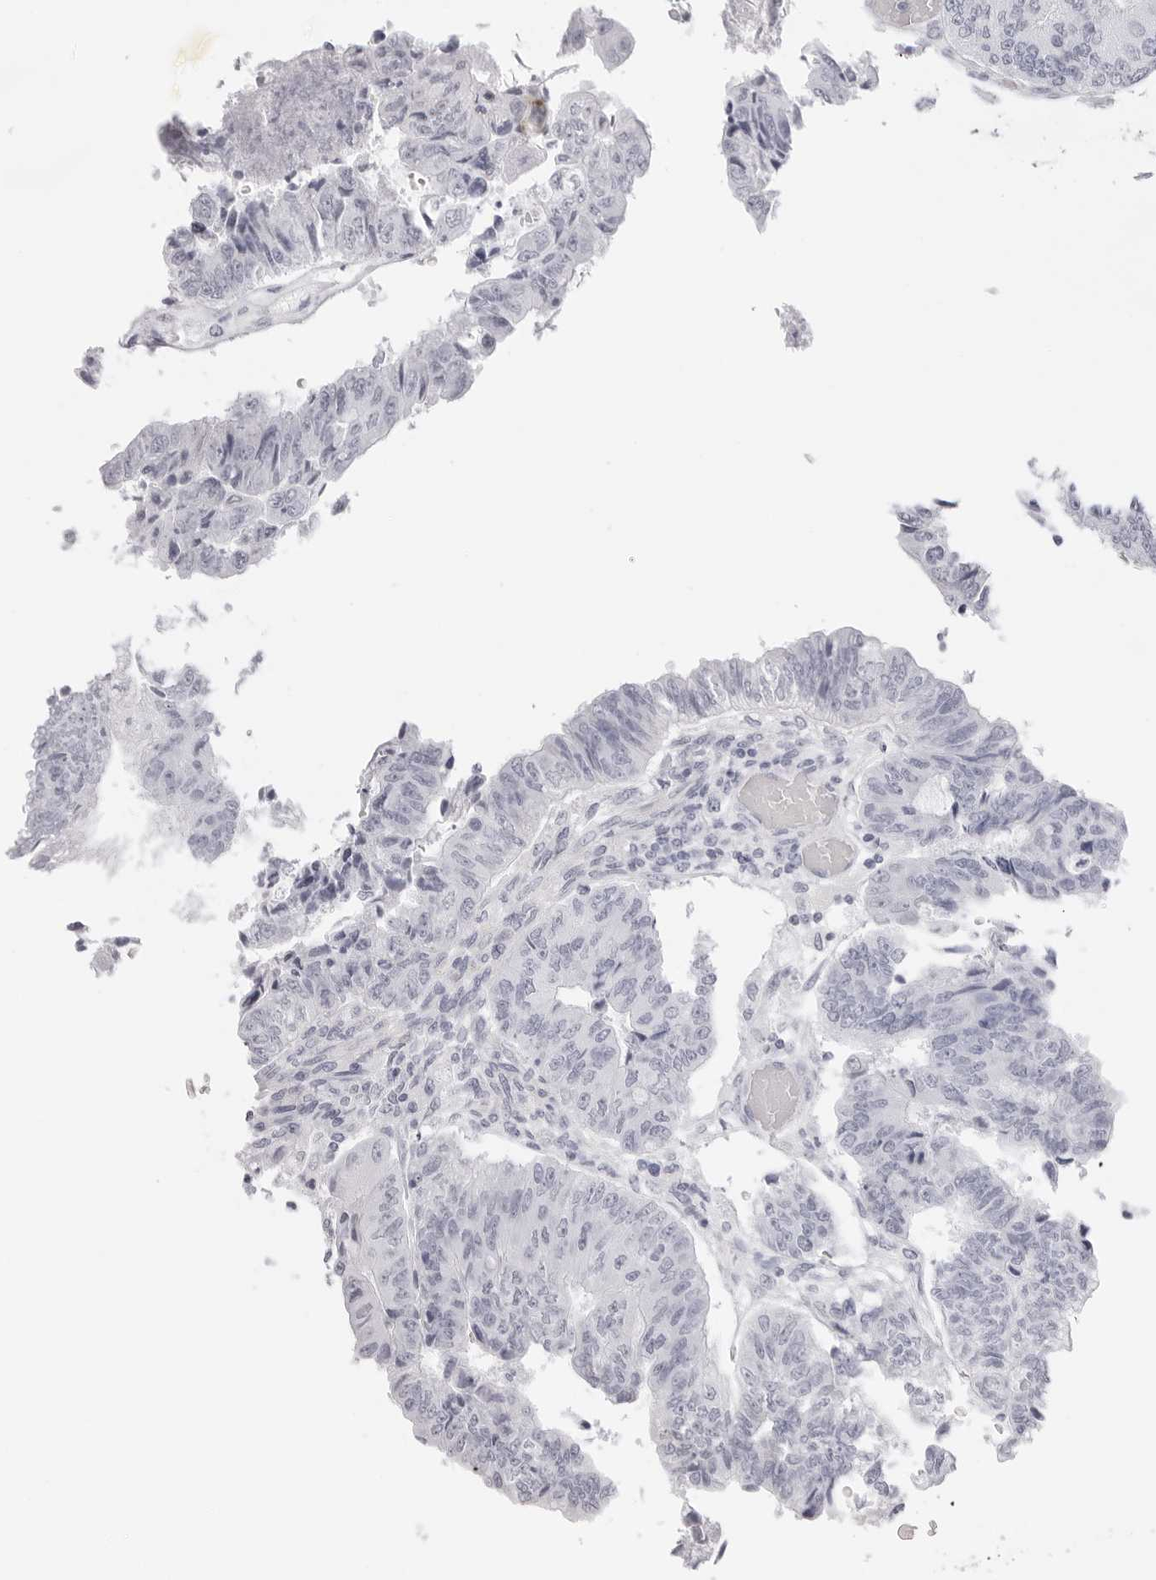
{"staining": {"intensity": "negative", "quantity": "none", "location": "none"}, "tissue": "colorectal cancer", "cell_type": "Tumor cells", "image_type": "cancer", "snomed": [{"axis": "morphology", "description": "Adenocarcinoma, NOS"}, {"axis": "topography", "description": "Colon"}], "caption": "Immunohistochemical staining of human colorectal cancer (adenocarcinoma) exhibits no significant expression in tumor cells.", "gene": "CST5", "patient": {"sex": "female", "age": 67}}